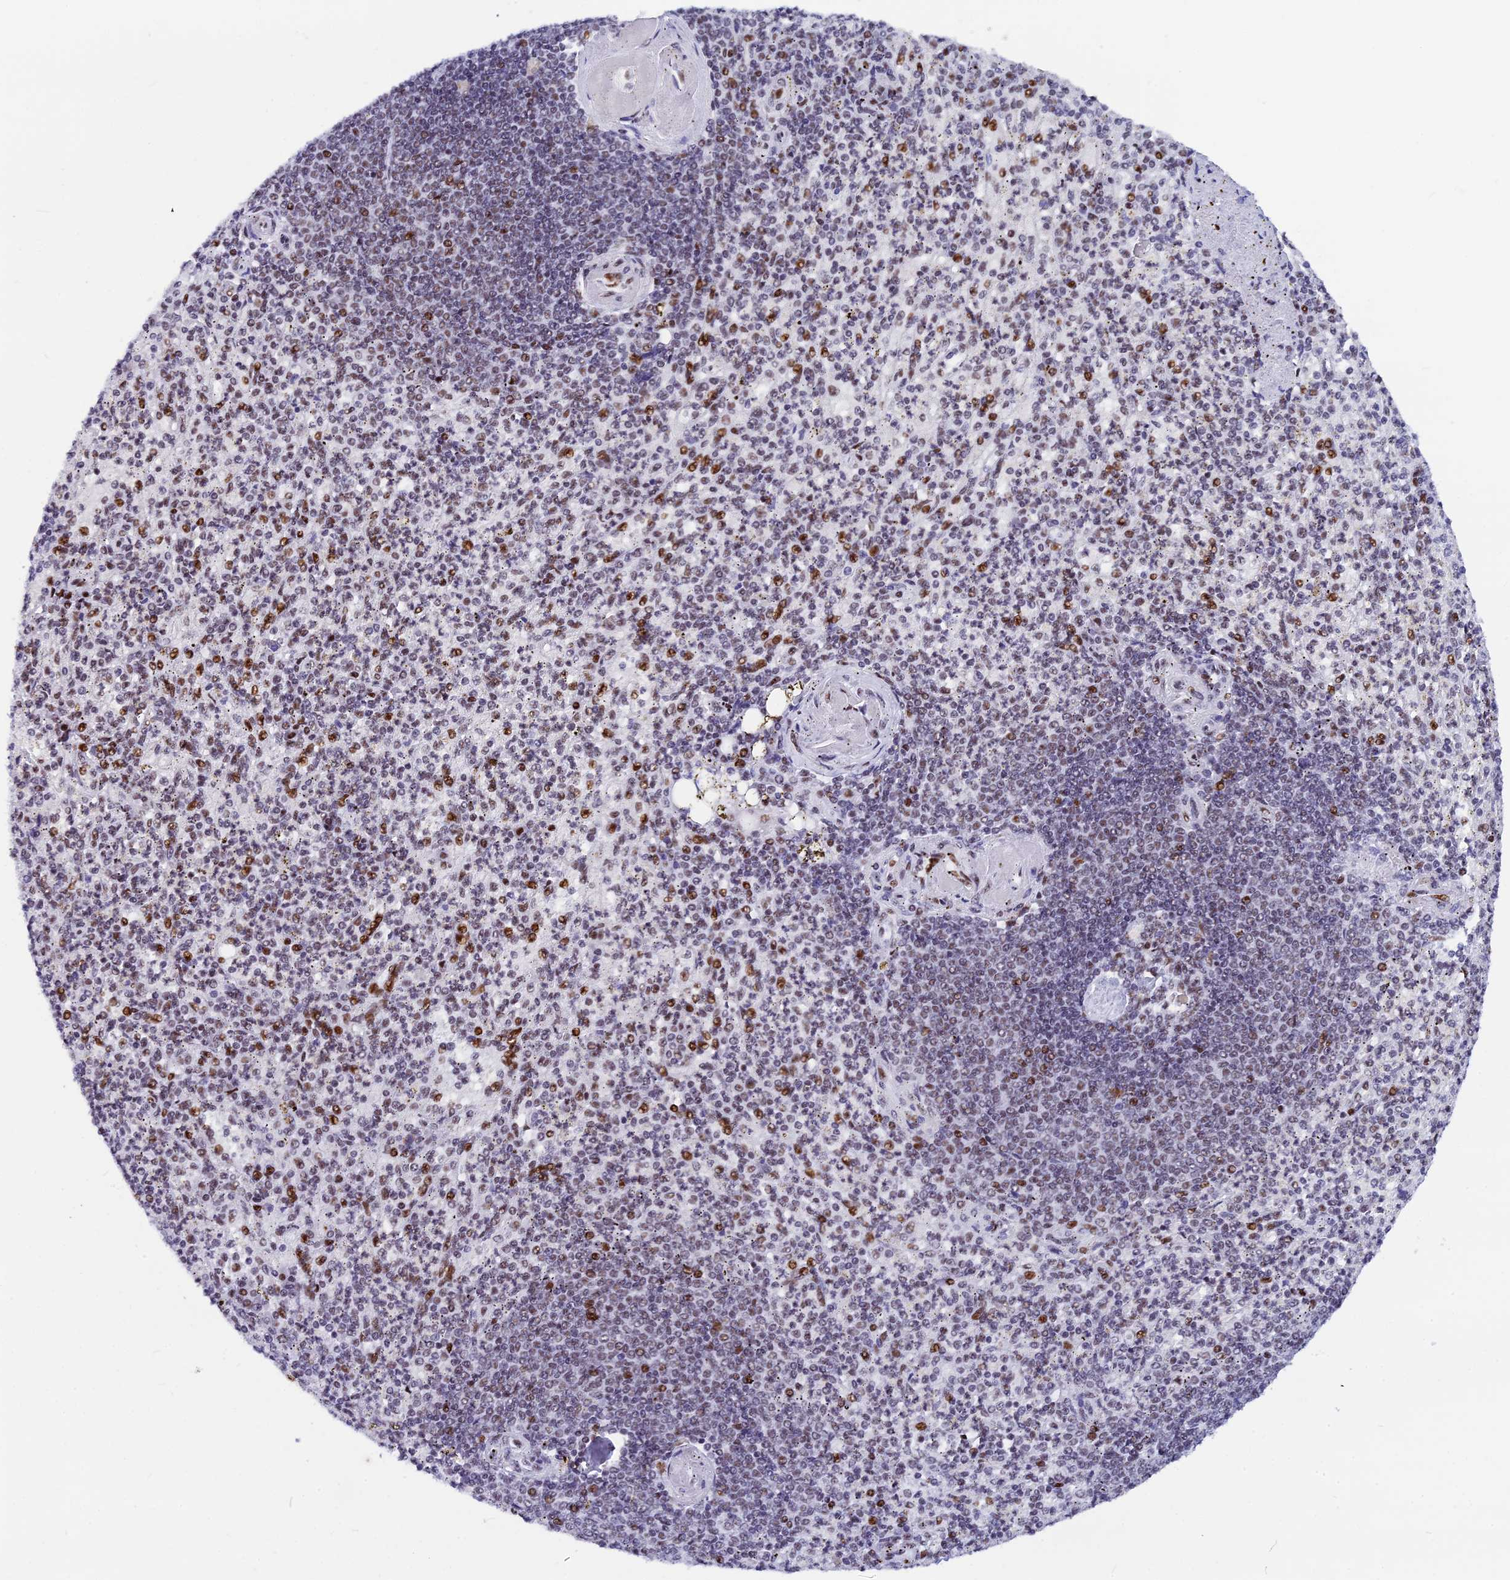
{"staining": {"intensity": "moderate", "quantity": "<25%", "location": "nuclear"}, "tissue": "spleen", "cell_type": "Cells in red pulp", "image_type": "normal", "snomed": [{"axis": "morphology", "description": "Normal tissue, NOS"}, {"axis": "topography", "description": "Spleen"}], "caption": "Protein positivity by immunohistochemistry exhibits moderate nuclear staining in approximately <25% of cells in red pulp in normal spleen. (brown staining indicates protein expression, while blue staining denotes nuclei).", "gene": "NSA2", "patient": {"sex": "female", "age": 74}}